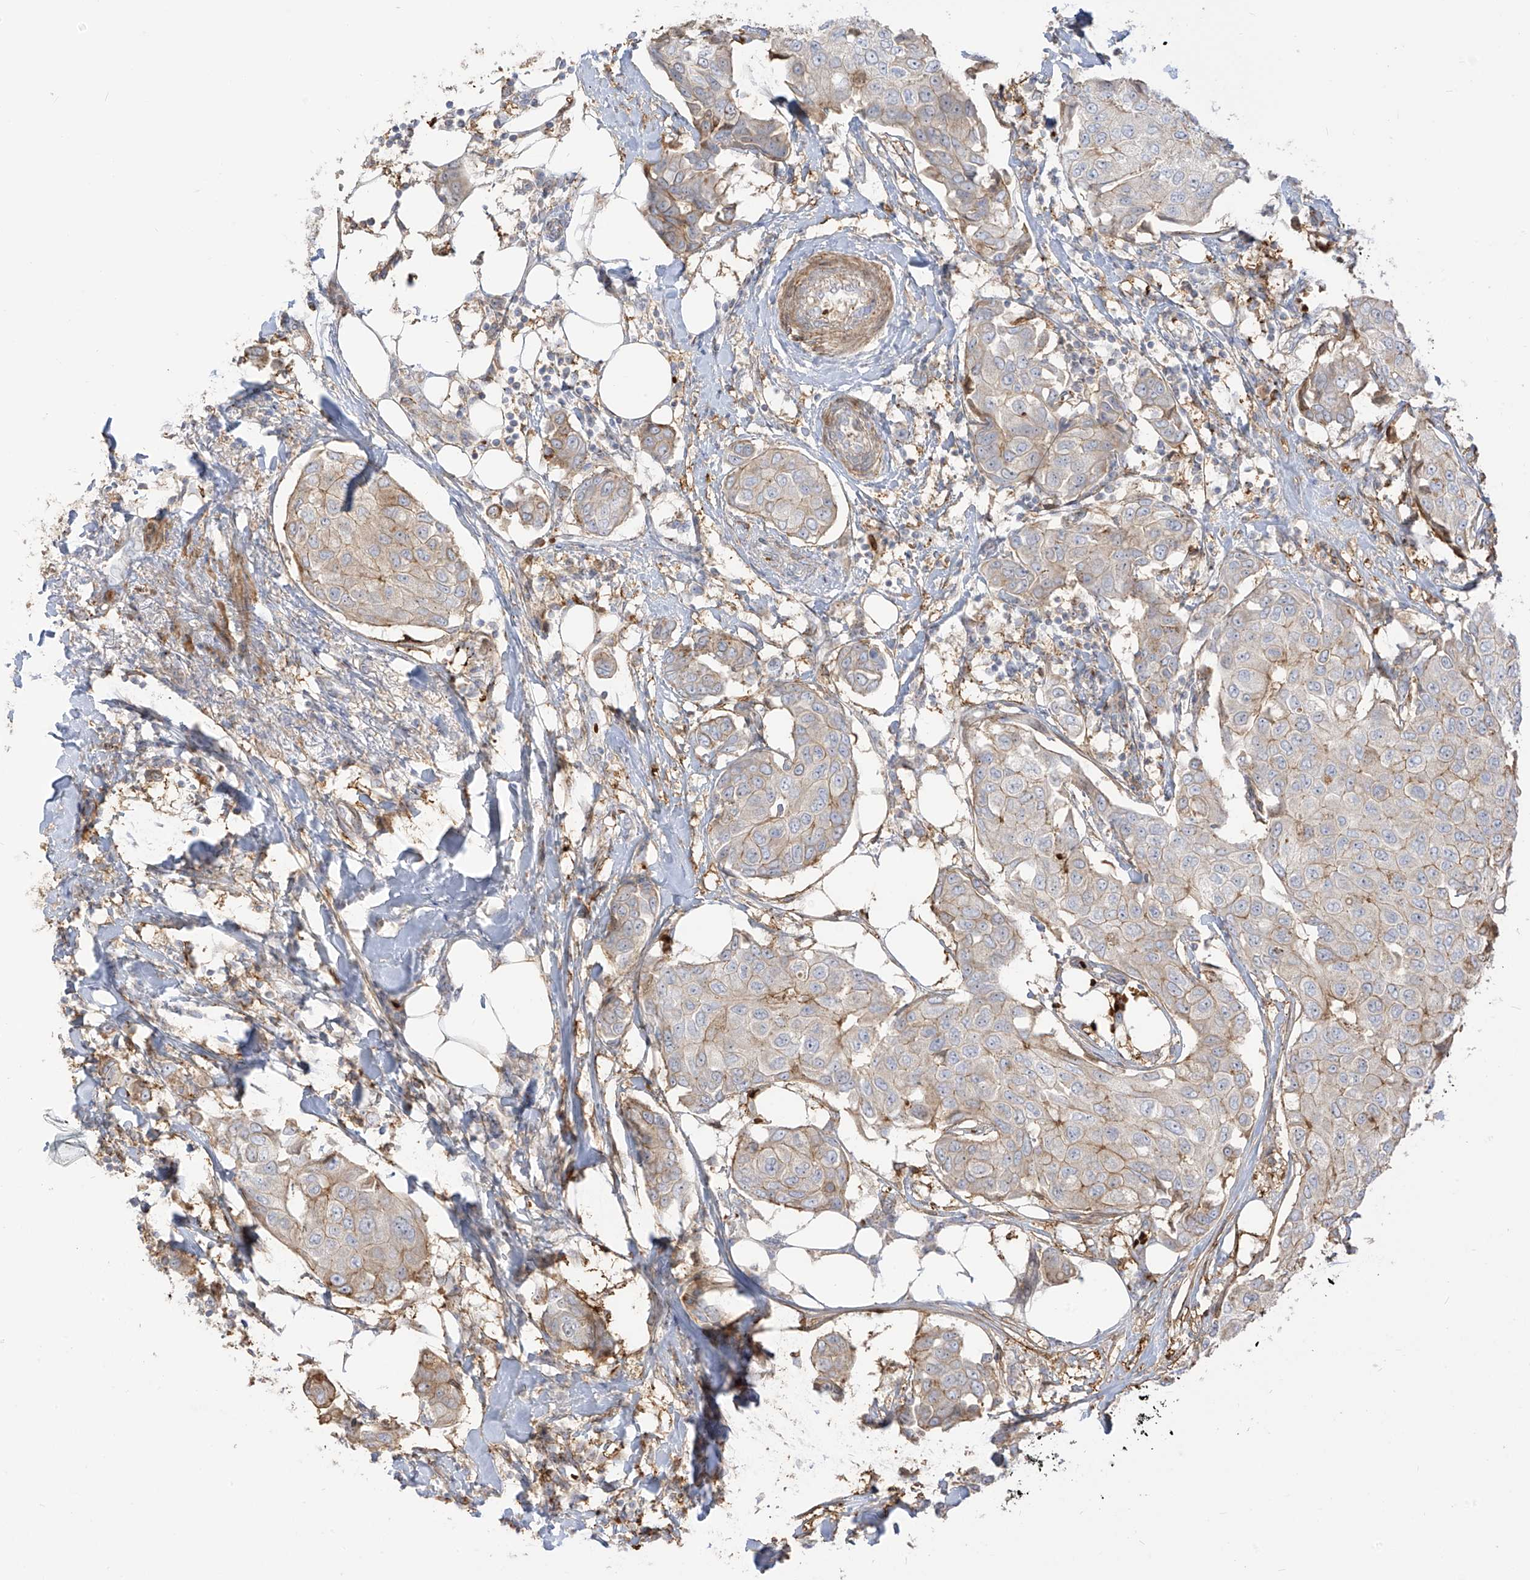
{"staining": {"intensity": "negative", "quantity": "none", "location": "none"}, "tissue": "breast cancer", "cell_type": "Tumor cells", "image_type": "cancer", "snomed": [{"axis": "morphology", "description": "Duct carcinoma"}, {"axis": "topography", "description": "Breast"}], "caption": "This is an immunohistochemistry histopathology image of human breast intraductal carcinoma. There is no staining in tumor cells.", "gene": "ZGRF1", "patient": {"sex": "female", "age": 80}}